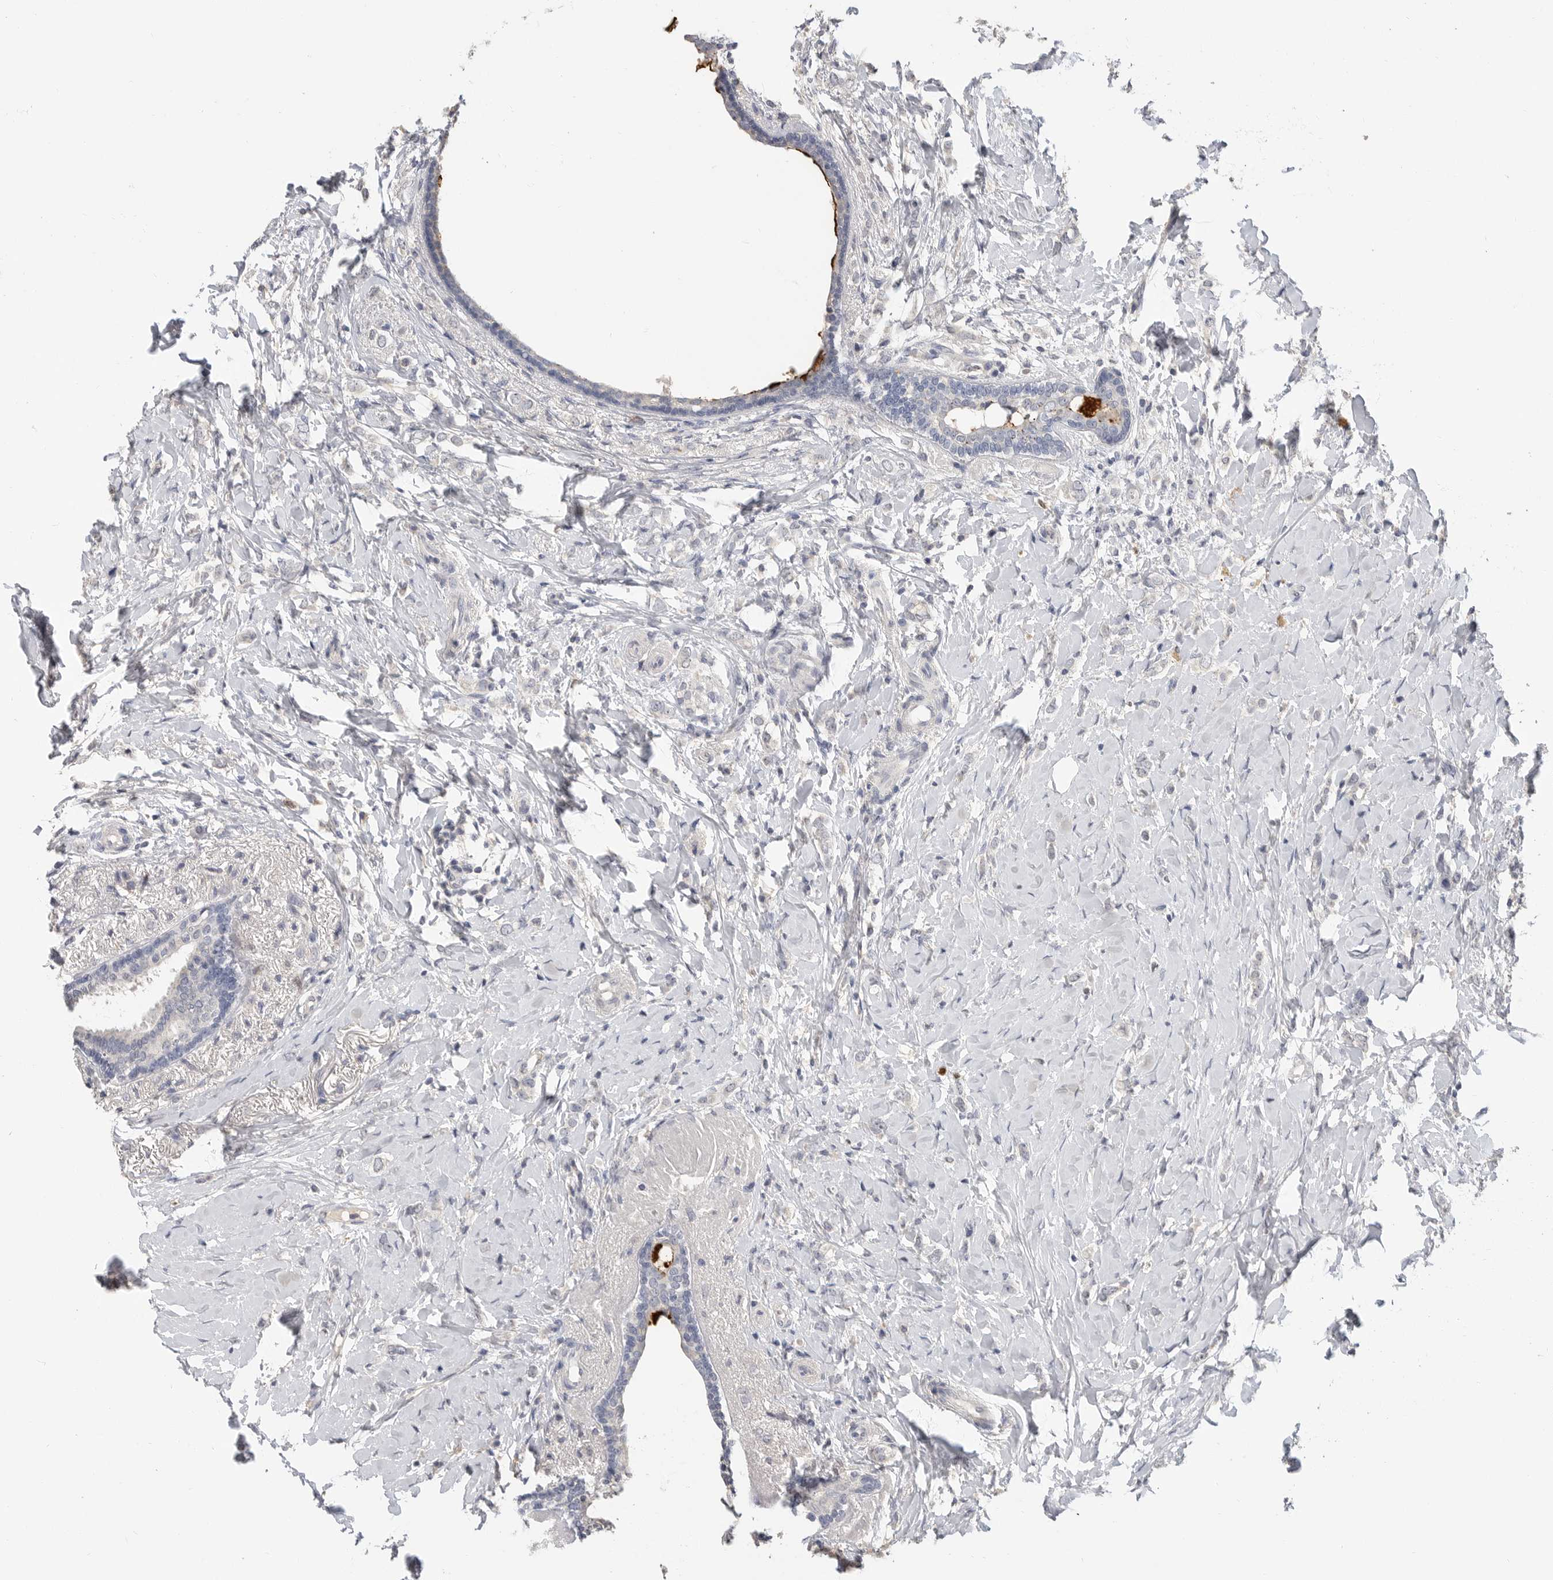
{"staining": {"intensity": "negative", "quantity": "none", "location": "none"}, "tissue": "breast cancer", "cell_type": "Tumor cells", "image_type": "cancer", "snomed": [{"axis": "morphology", "description": "Normal tissue, NOS"}, {"axis": "morphology", "description": "Lobular carcinoma"}, {"axis": "topography", "description": "Breast"}], "caption": "Breast cancer was stained to show a protein in brown. There is no significant positivity in tumor cells. Nuclei are stained in blue.", "gene": "LTBR", "patient": {"sex": "female", "age": 47}}